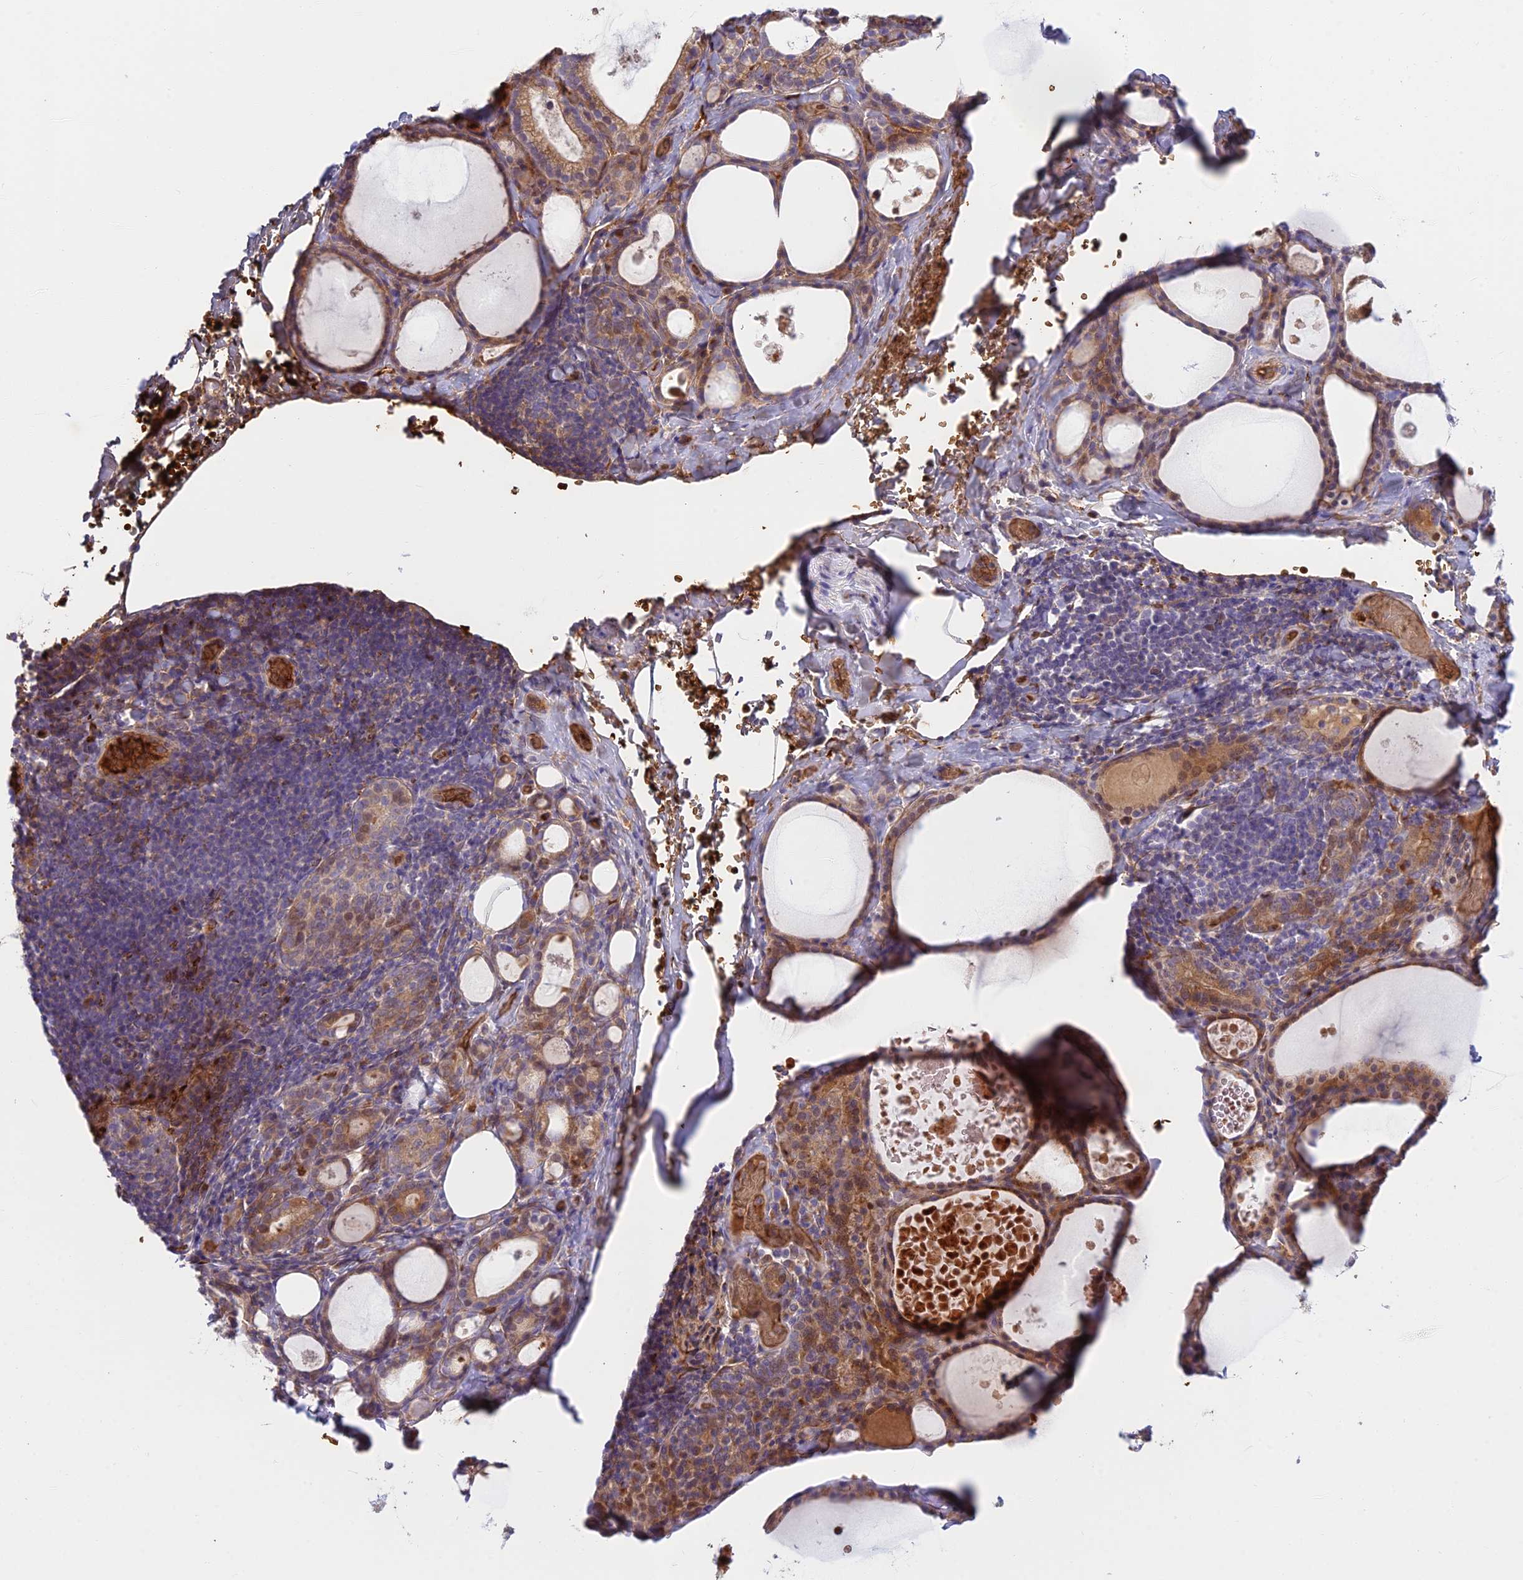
{"staining": {"intensity": "moderate", "quantity": ">75%", "location": "cytoplasmic/membranous"}, "tissue": "thyroid gland", "cell_type": "Glandular cells", "image_type": "normal", "snomed": [{"axis": "morphology", "description": "Normal tissue, NOS"}, {"axis": "topography", "description": "Thyroid gland"}], "caption": "The photomicrograph displays immunohistochemical staining of normal thyroid gland. There is moderate cytoplasmic/membranous expression is appreciated in about >75% of glandular cells. The staining was performed using DAB (3,3'-diaminobenzidine), with brown indicating positive protein expression. Nuclei are stained blue with hematoxylin.", "gene": "UFSP2", "patient": {"sex": "male", "age": 56}}